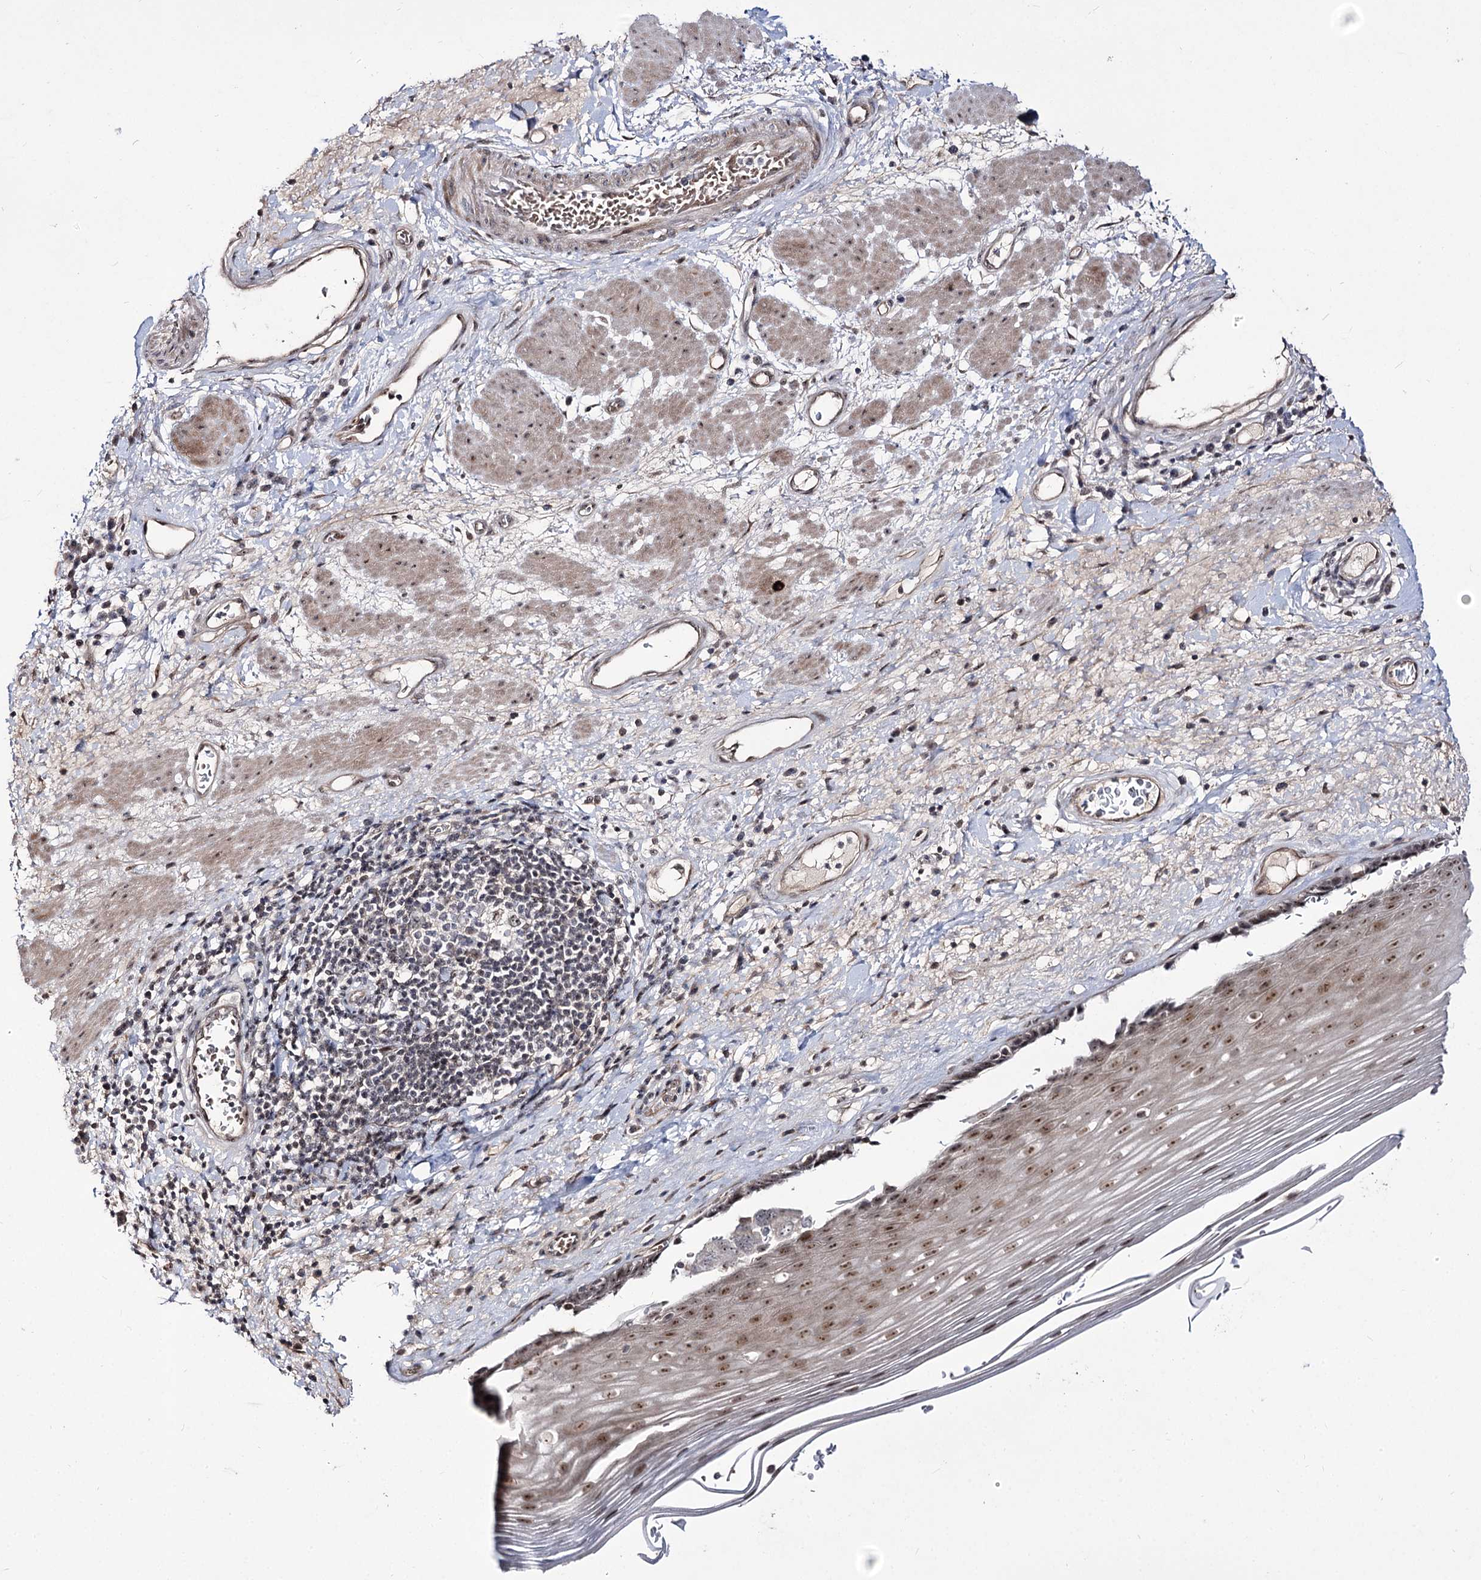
{"staining": {"intensity": "moderate", "quantity": "25%-75%", "location": "nuclear"}, "tissue": "esophagus", "cell_type": "Squamous epithelial cells", "image_type": "normal", "snomed": [{"axis": "morphology", "description": "Normal tissue, NOS"}, {"axis": "topography", "description": "Esophagus"}], "caption": "A brown stain highlights moderate nuclear staining of a protein in squamous epithelial cells of normal esophagus.", "gene": "RRP9", "patient": {"sex": "male", "age": 62}}